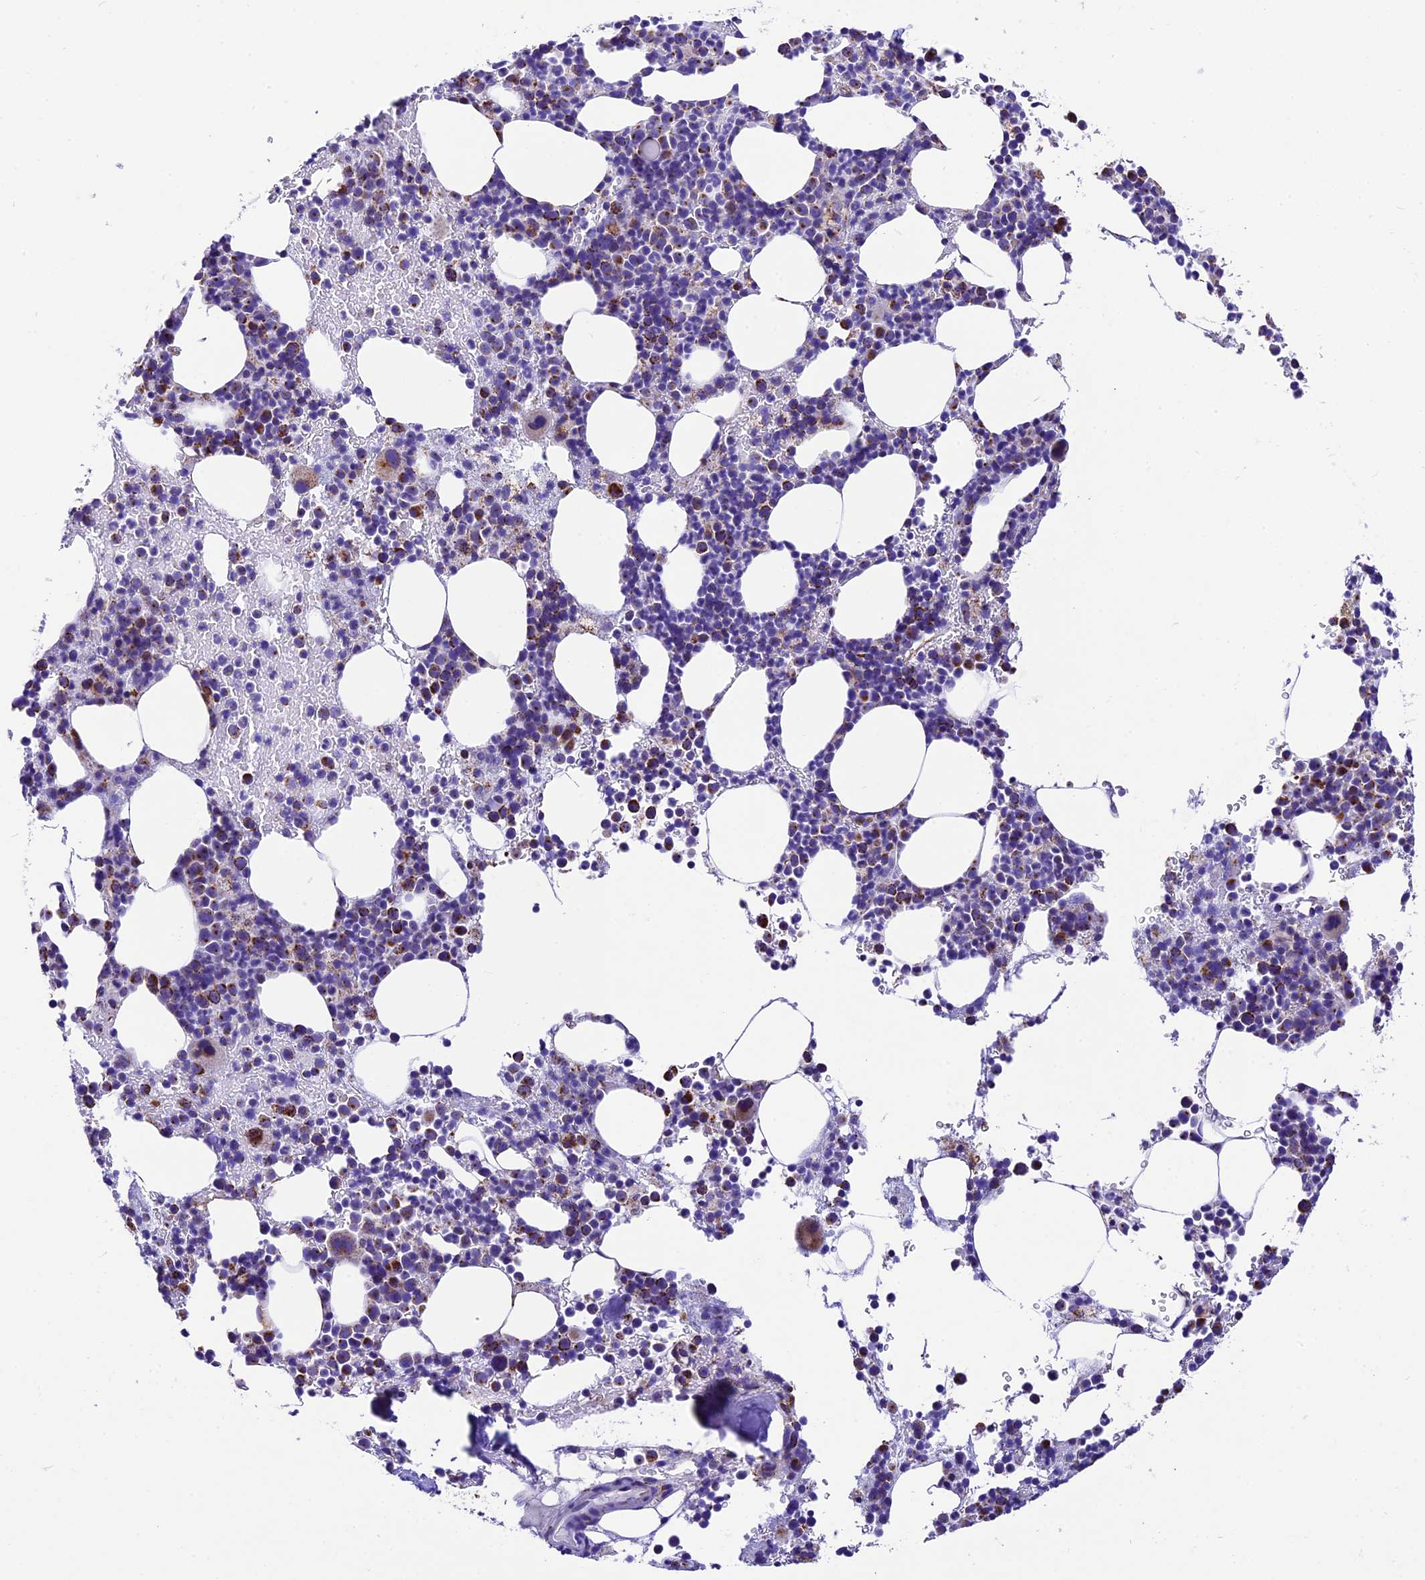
{"staining": {"intensity": "strong", "quantity": "25%-75%", "location": "cytoplasmic/membranous"}, "tissue": "bone marrow", "cell_type": "Hematopoietic cells", "image_type": "normal", "snomed": [{"axis": "morphology", "description": "Normal tissue, NOS"}, {"axis": "topography", "description": "Bone marrow"}], "caption": "Immunohistochemical staining of normal human bone marrow demonstrates high levels of strong cytoplasmic/membranous staining in approximately 25%-75% of hematopoietic cells.", "gene": "DCAF5", "patient": {"sex": "female", "age": 82}}